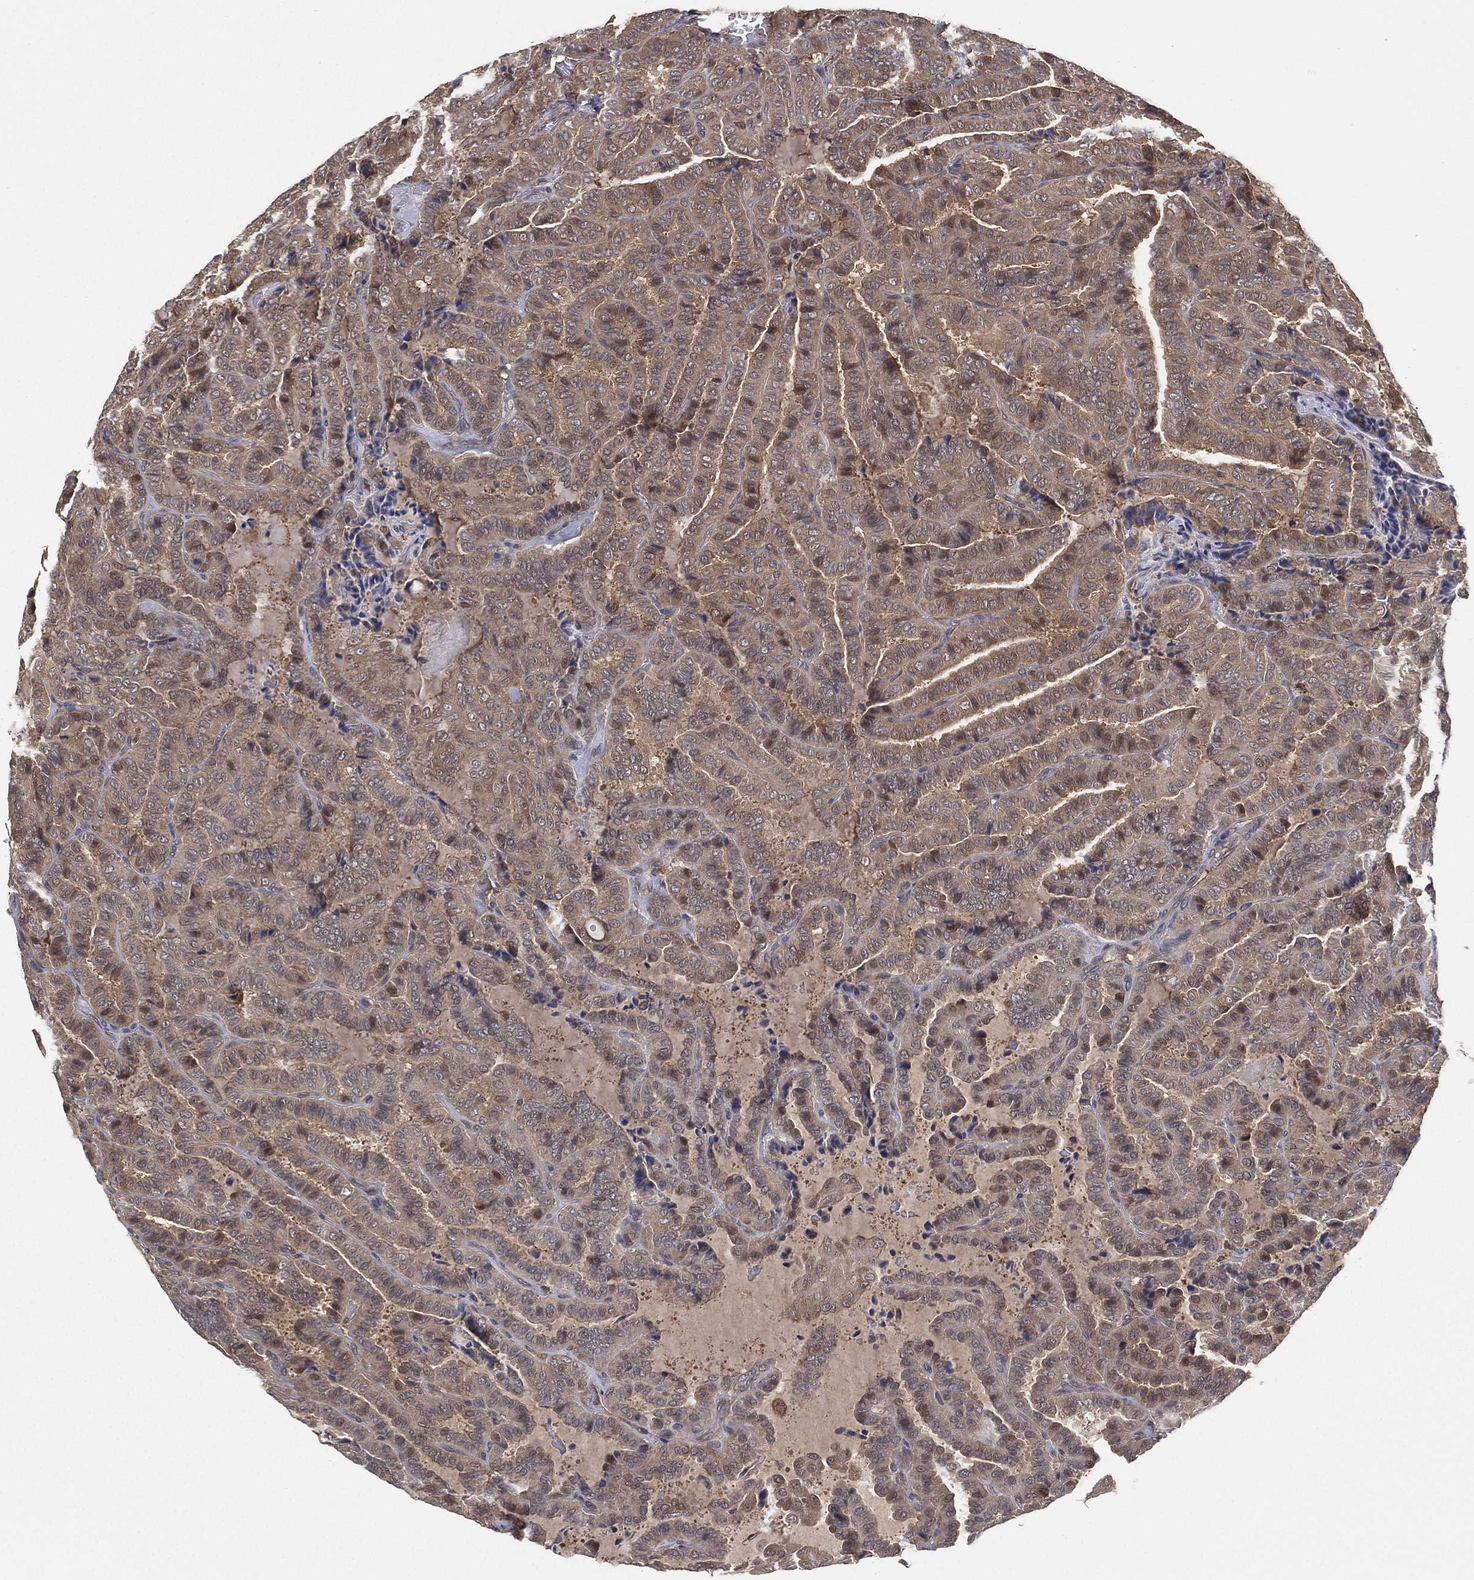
{"staining": {"intensity": "moderate", "quantity": "25%-75%", "location": "cytoplasmic/membranous"}, "tissue": "thyroid cancer", "cell_type": "Tumor cells", "image_type": "cancer", "snomed": [{"axis": "morphology", "description": "Papillary adenocarcinoma, NOS"}, {"axis": "topography", "description": "Thyroid gland"}], "caption": "Tumor cells reveal moderate cytoplasmic/membranous positivity in approximately 25%-75% of cells in papillary adenocarcinoma (thyroid). Using DAB (brown) and hematoxylin (blue) stains, captured at high magnification using brightfield microscopy.", "gene": "PSMG4", "patient": {"sex": "female", "age": 39}}